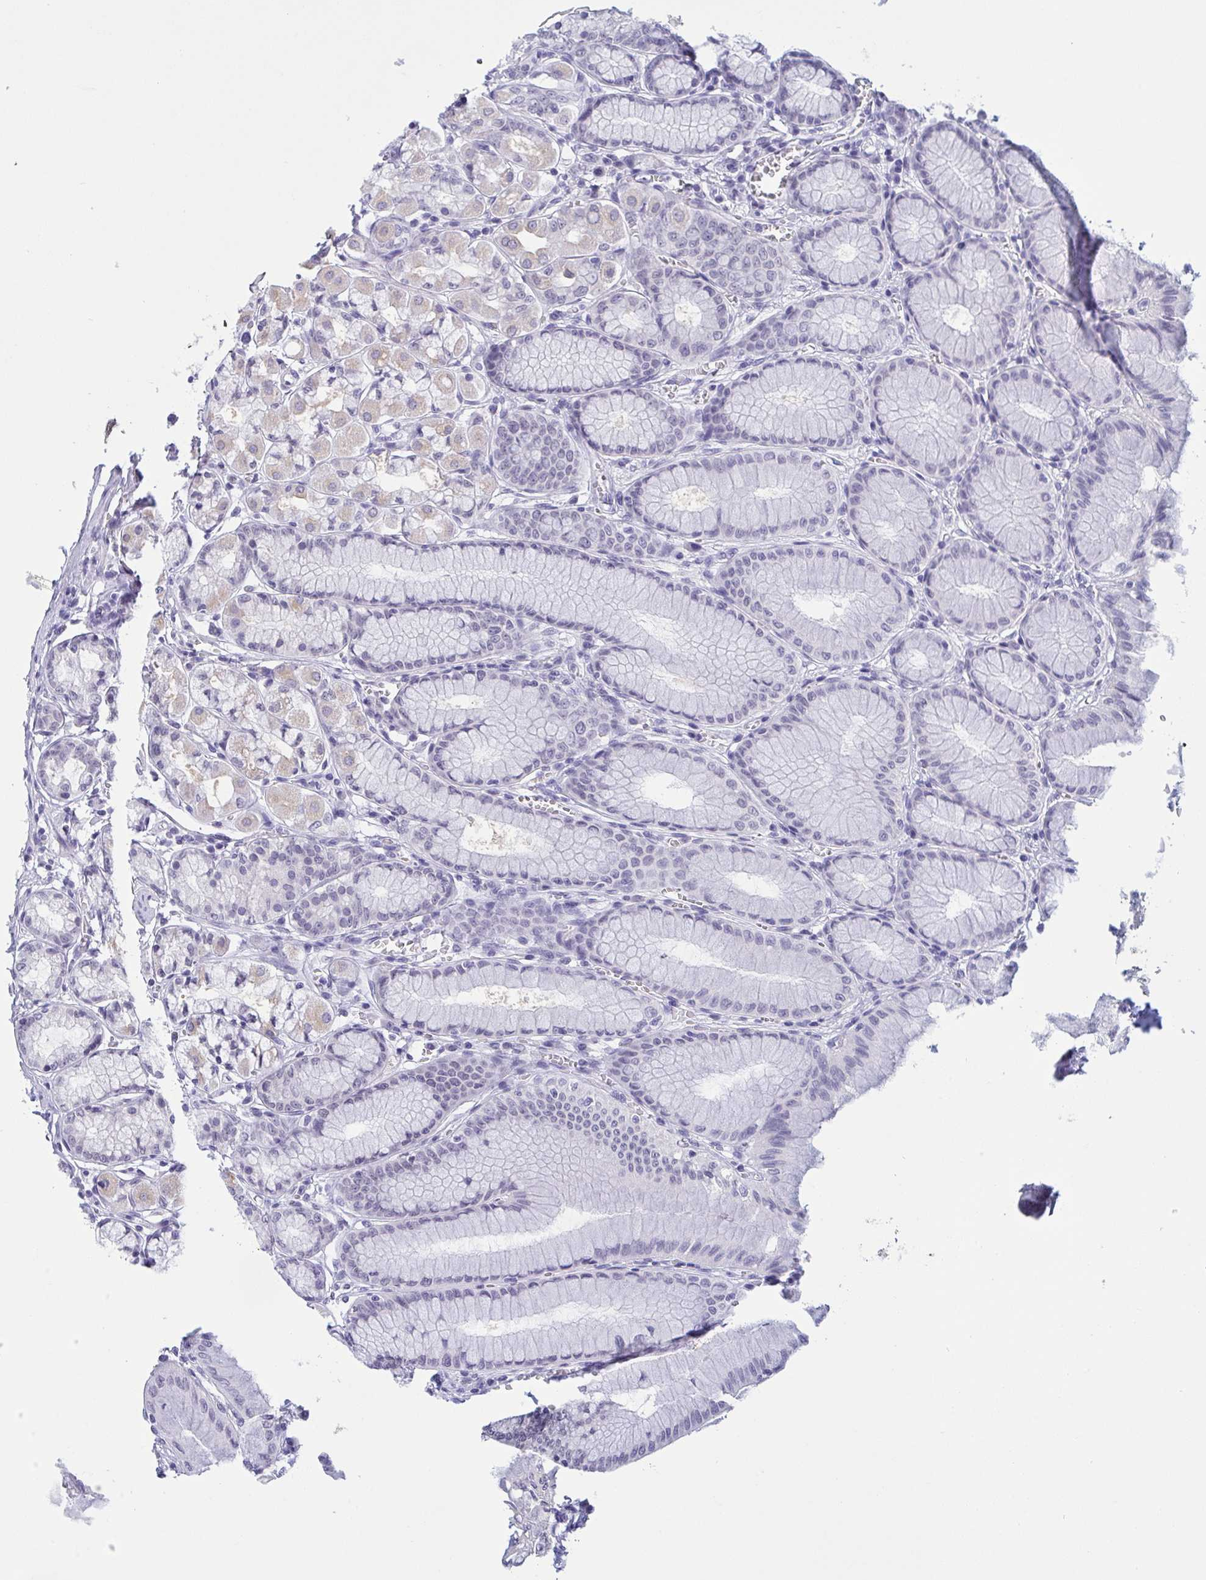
{"staining": {"intensity": "weak", "quantity": "<25%", "location": "cytoplasmic/membranous"}, "tissue": "stomach", "cell_type": "Glandular cells", "image_type": "normal", "snomed": [{"axis": "morphology", "description": "Normal tissue, NOS"}, {"axis": "topography", "description": "Stomach"}, {"axis": "topography", "description": "Stomach, lower"}], "caption": "The image exhibits no staining of glandular cells in benign stomach.", "gene": "SERPINB13", "patient": {"sex": "male", "age": 76}}